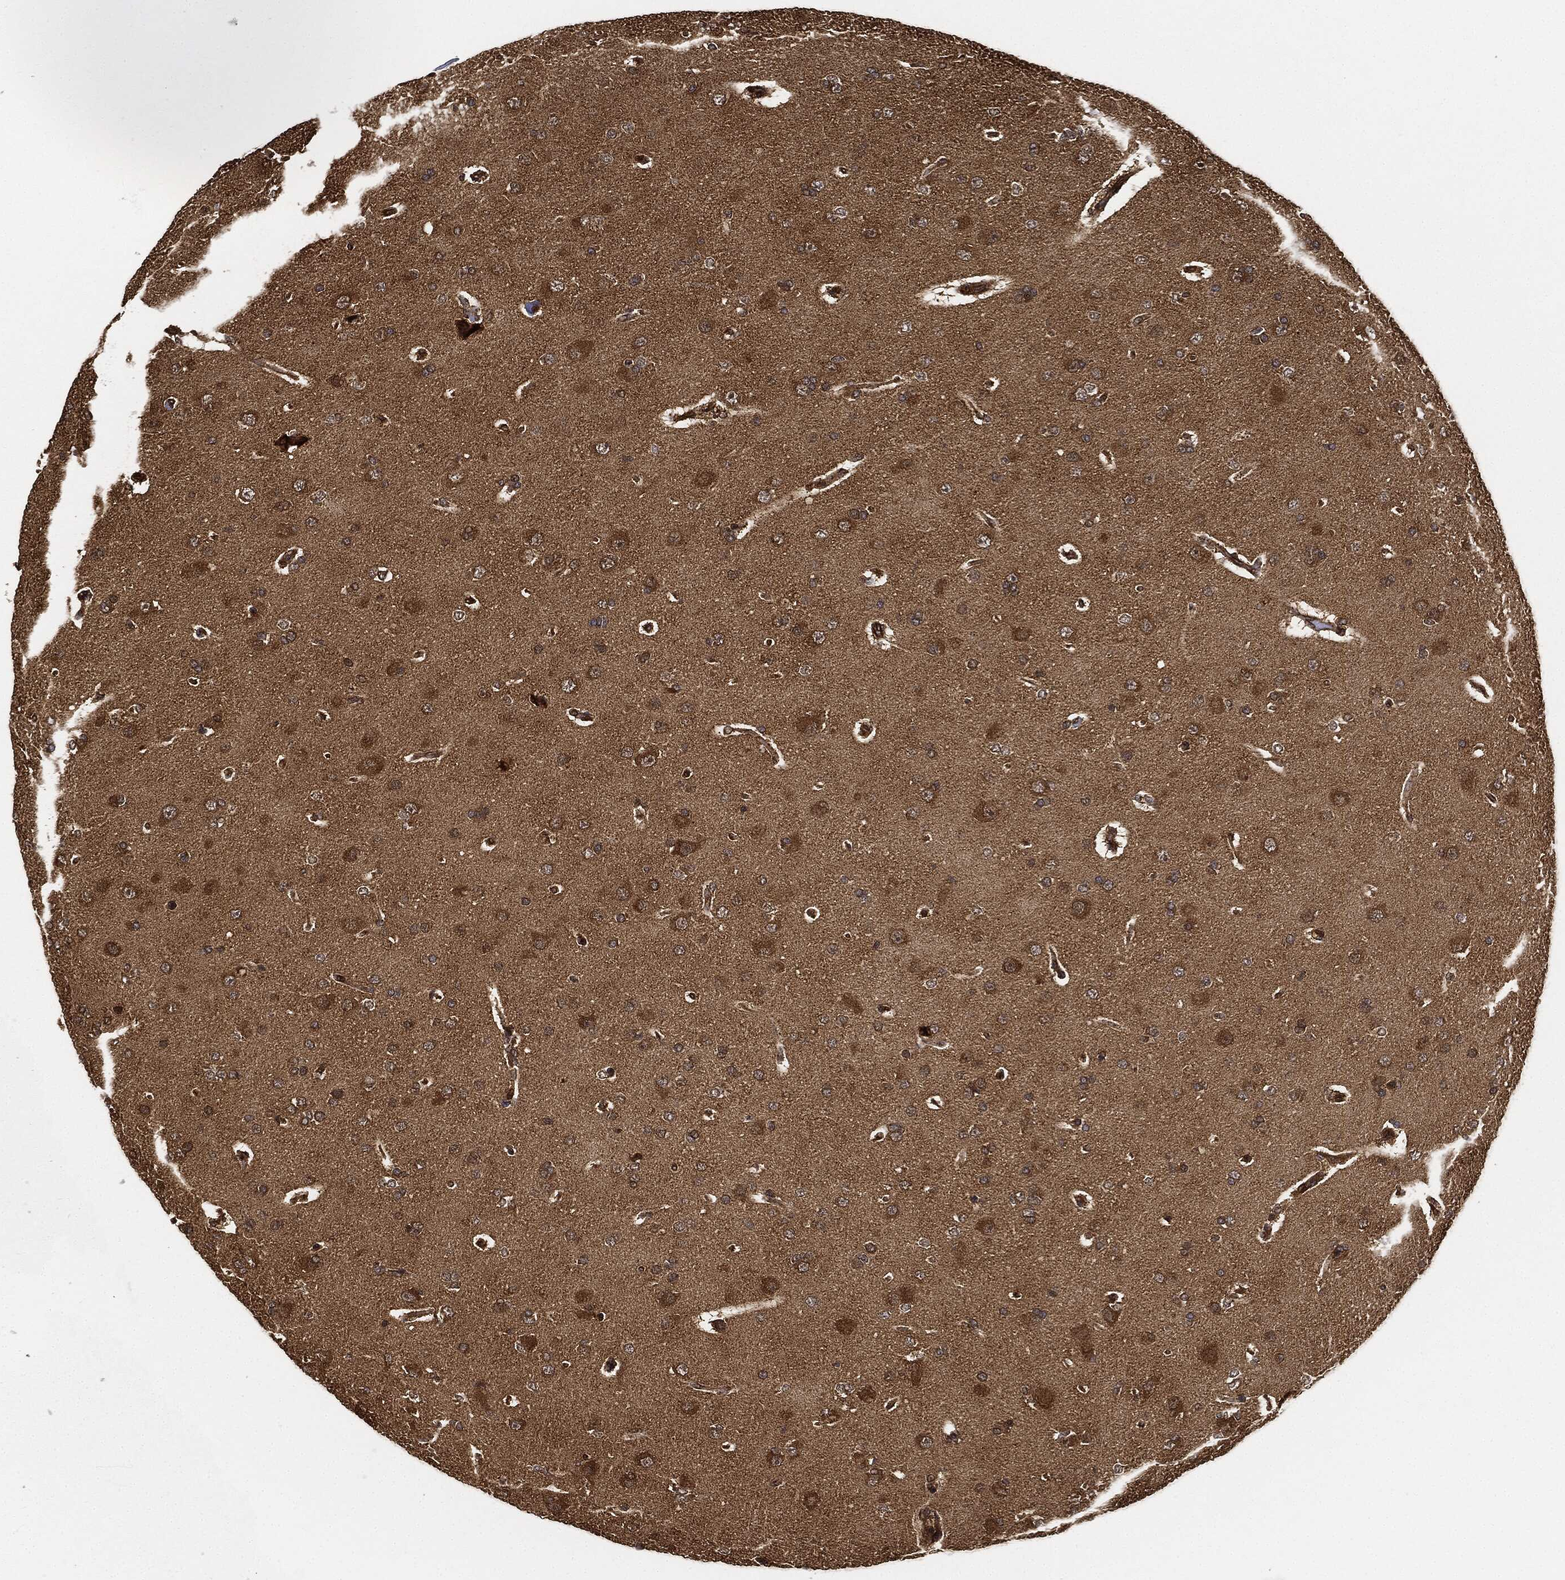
{"staining": {"intensity": "moderate", "quantity": ">75%", "location": "cytoplasmic/membranous"}, "tissue": "glioma", "cell_type": "Tumor cells", "image_type": "cancer", "snomed": [{"axis": "morphology", "description": "Glioma, malignant, NOS"}, {"axis": "topography", "description": "Cerebral cortex"}], "caption": "The immunohistochemical stain shows moderate cytoplasmic/membranous expression in tumor cells of glioma tissue.", "gene": "CEP290", "patient": {"sex": "male", "age": 58}}